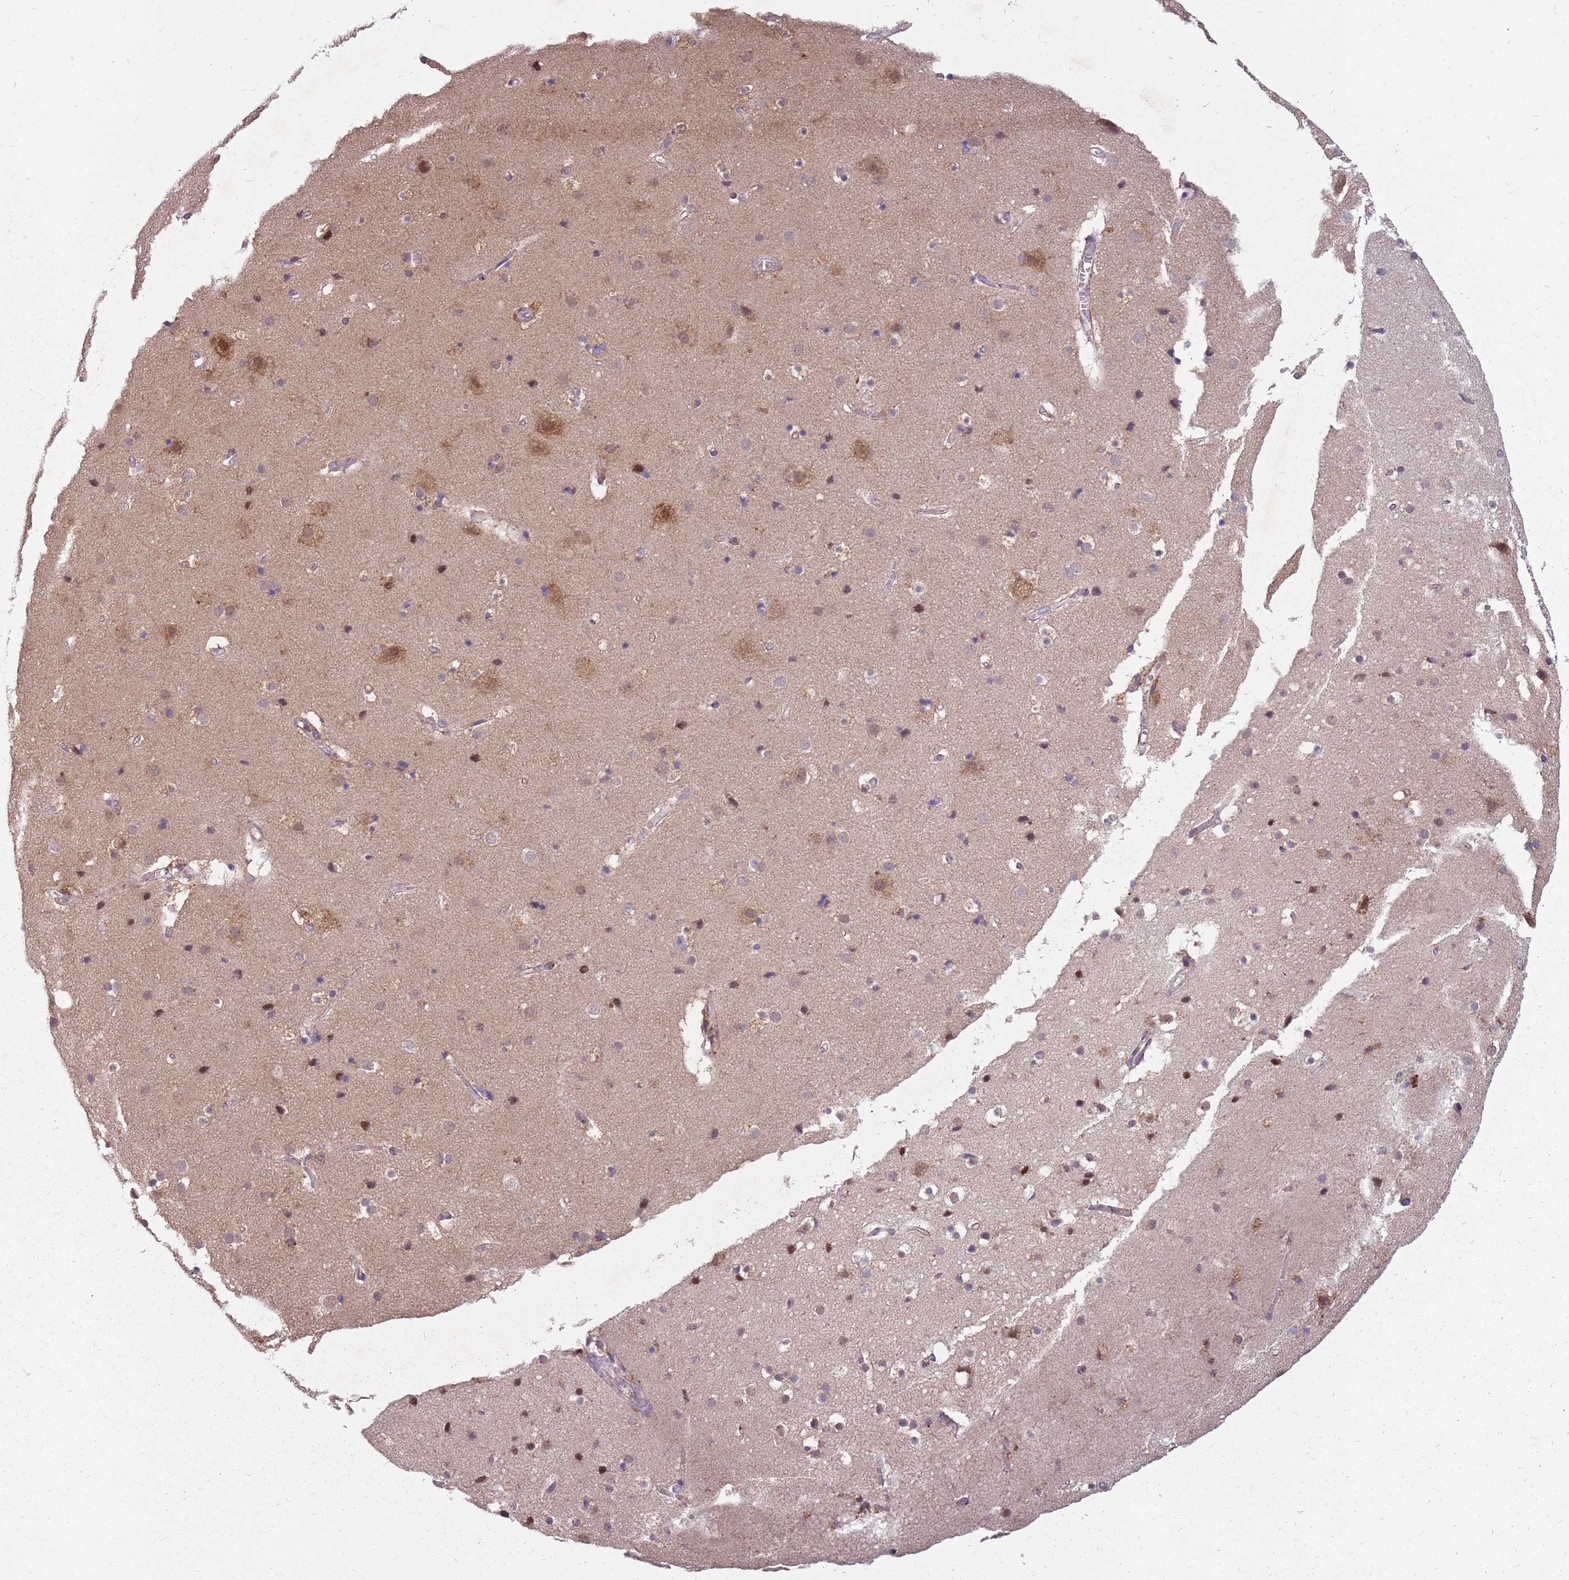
{"staining": {"intensity": "negative", "quantity": "none", "location": "none"}, "tissue": "cerebral cortex", "cell_type": "Endothelial cells", "image_type": "normal", "snomed": [{"axis": "morphology", "description": "Normal tissue, NOS"}, {"axis": "topography", "description": "Cerebral cortex"}], "caption": "Immunohistochemistry of unremarkable cerebral cortex displays no positivity in endothelial cells.", "gene": "NME4", "patient": {"sex": "male", "age": 54}}